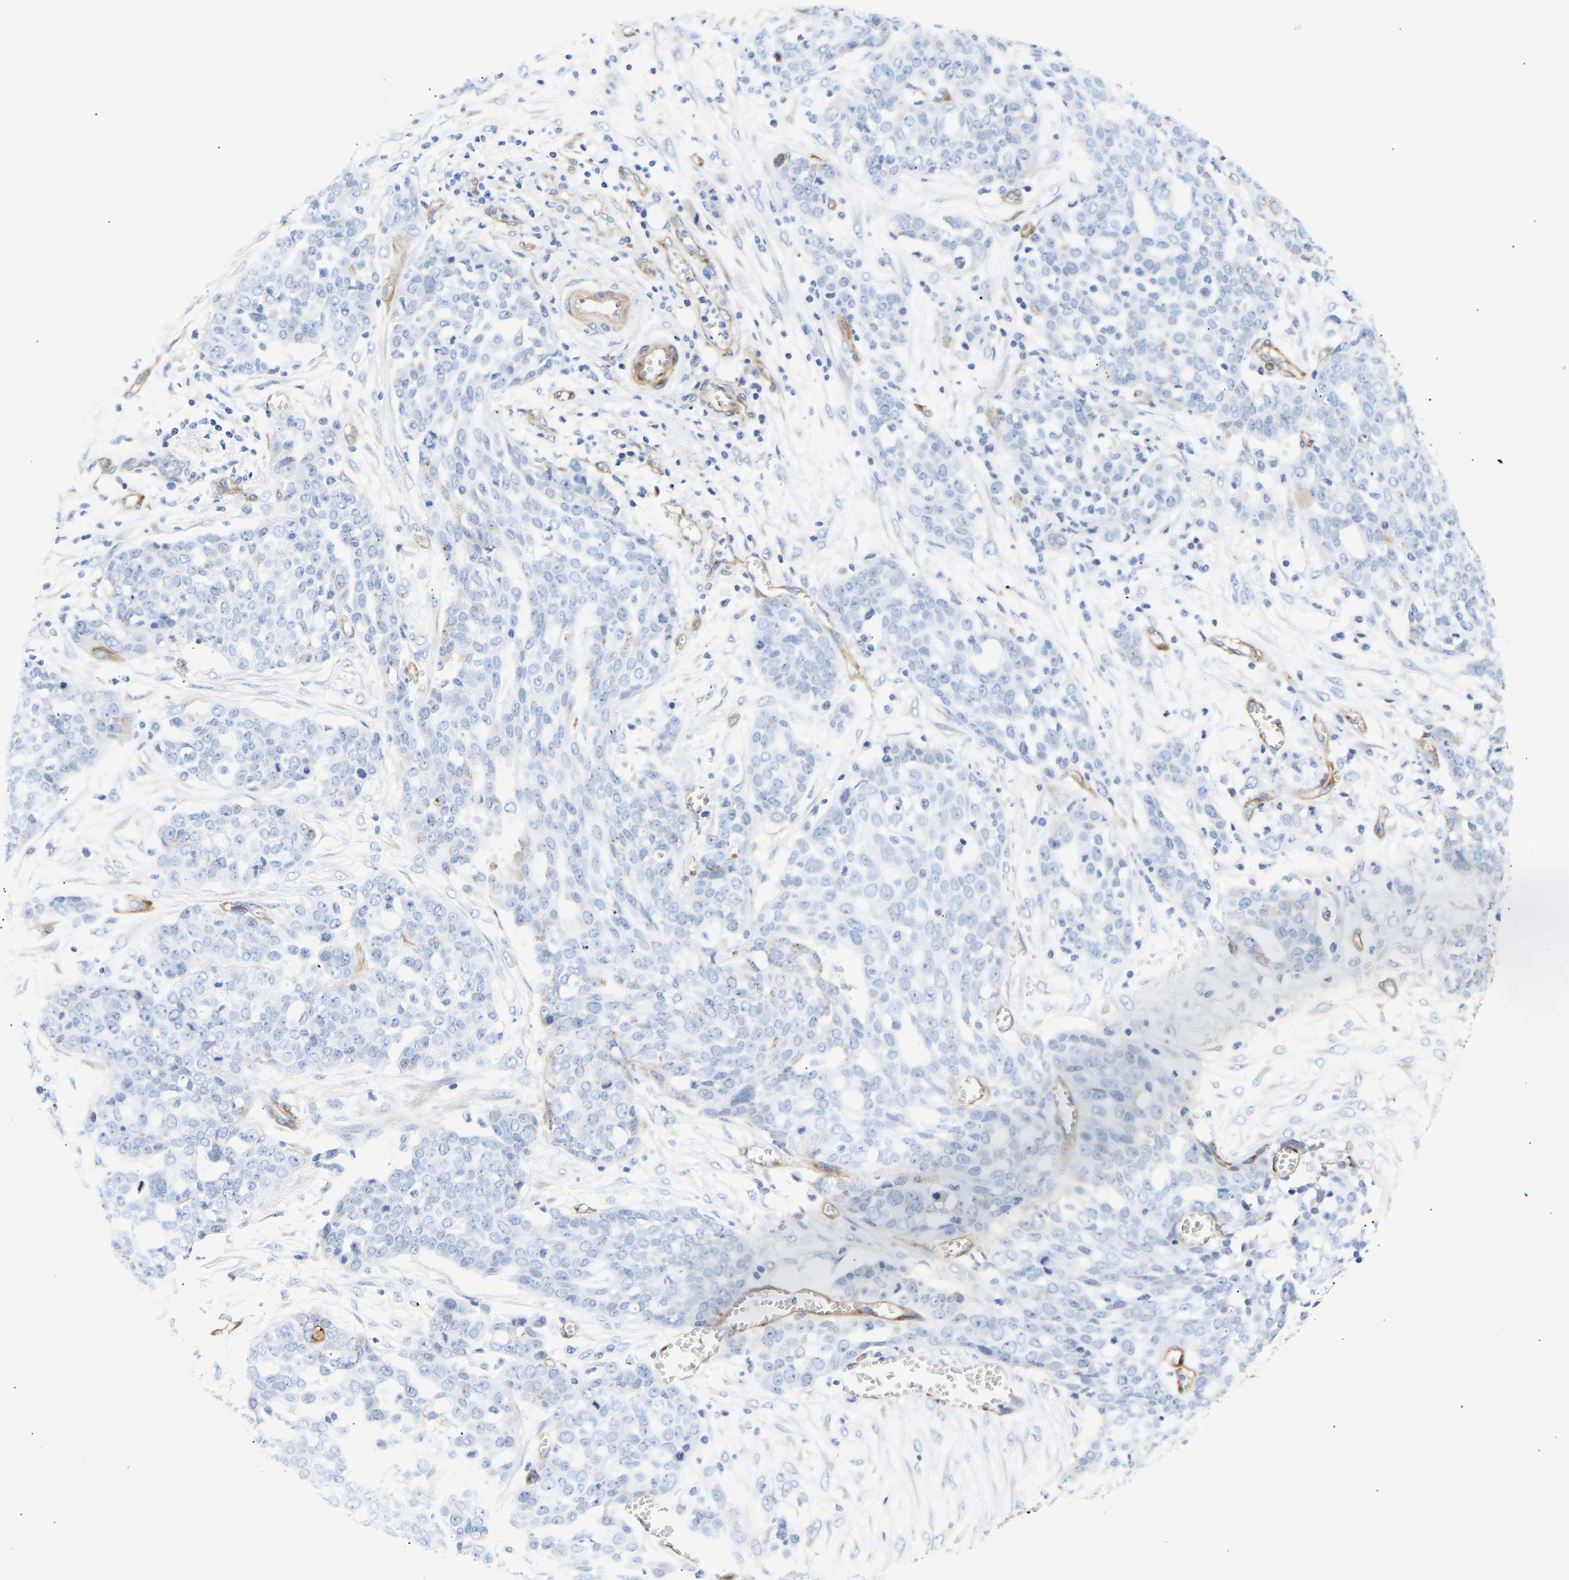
{"staining": {"intensity": "negative", "quantity": "none", "location": "none"}, "tissue": "ovarian cancer", "cell_type": "Tumor cells", "image_type": "cancer", "snomed": [{"axis": "morphology", "description": "Cystadenocarcinoma, serous, NOS"}, {"axis": "topography", "description": "Soft tissue"}, {"axis": "topography", "description": "Ovary"}], "caption": "A histopathology image of human ovarian cancer (serous cystadenocarcinoma) is negative for staining in tumor cells.", "gene": "IGFBP7", "patient": {"sex": "female", "age": 57}}